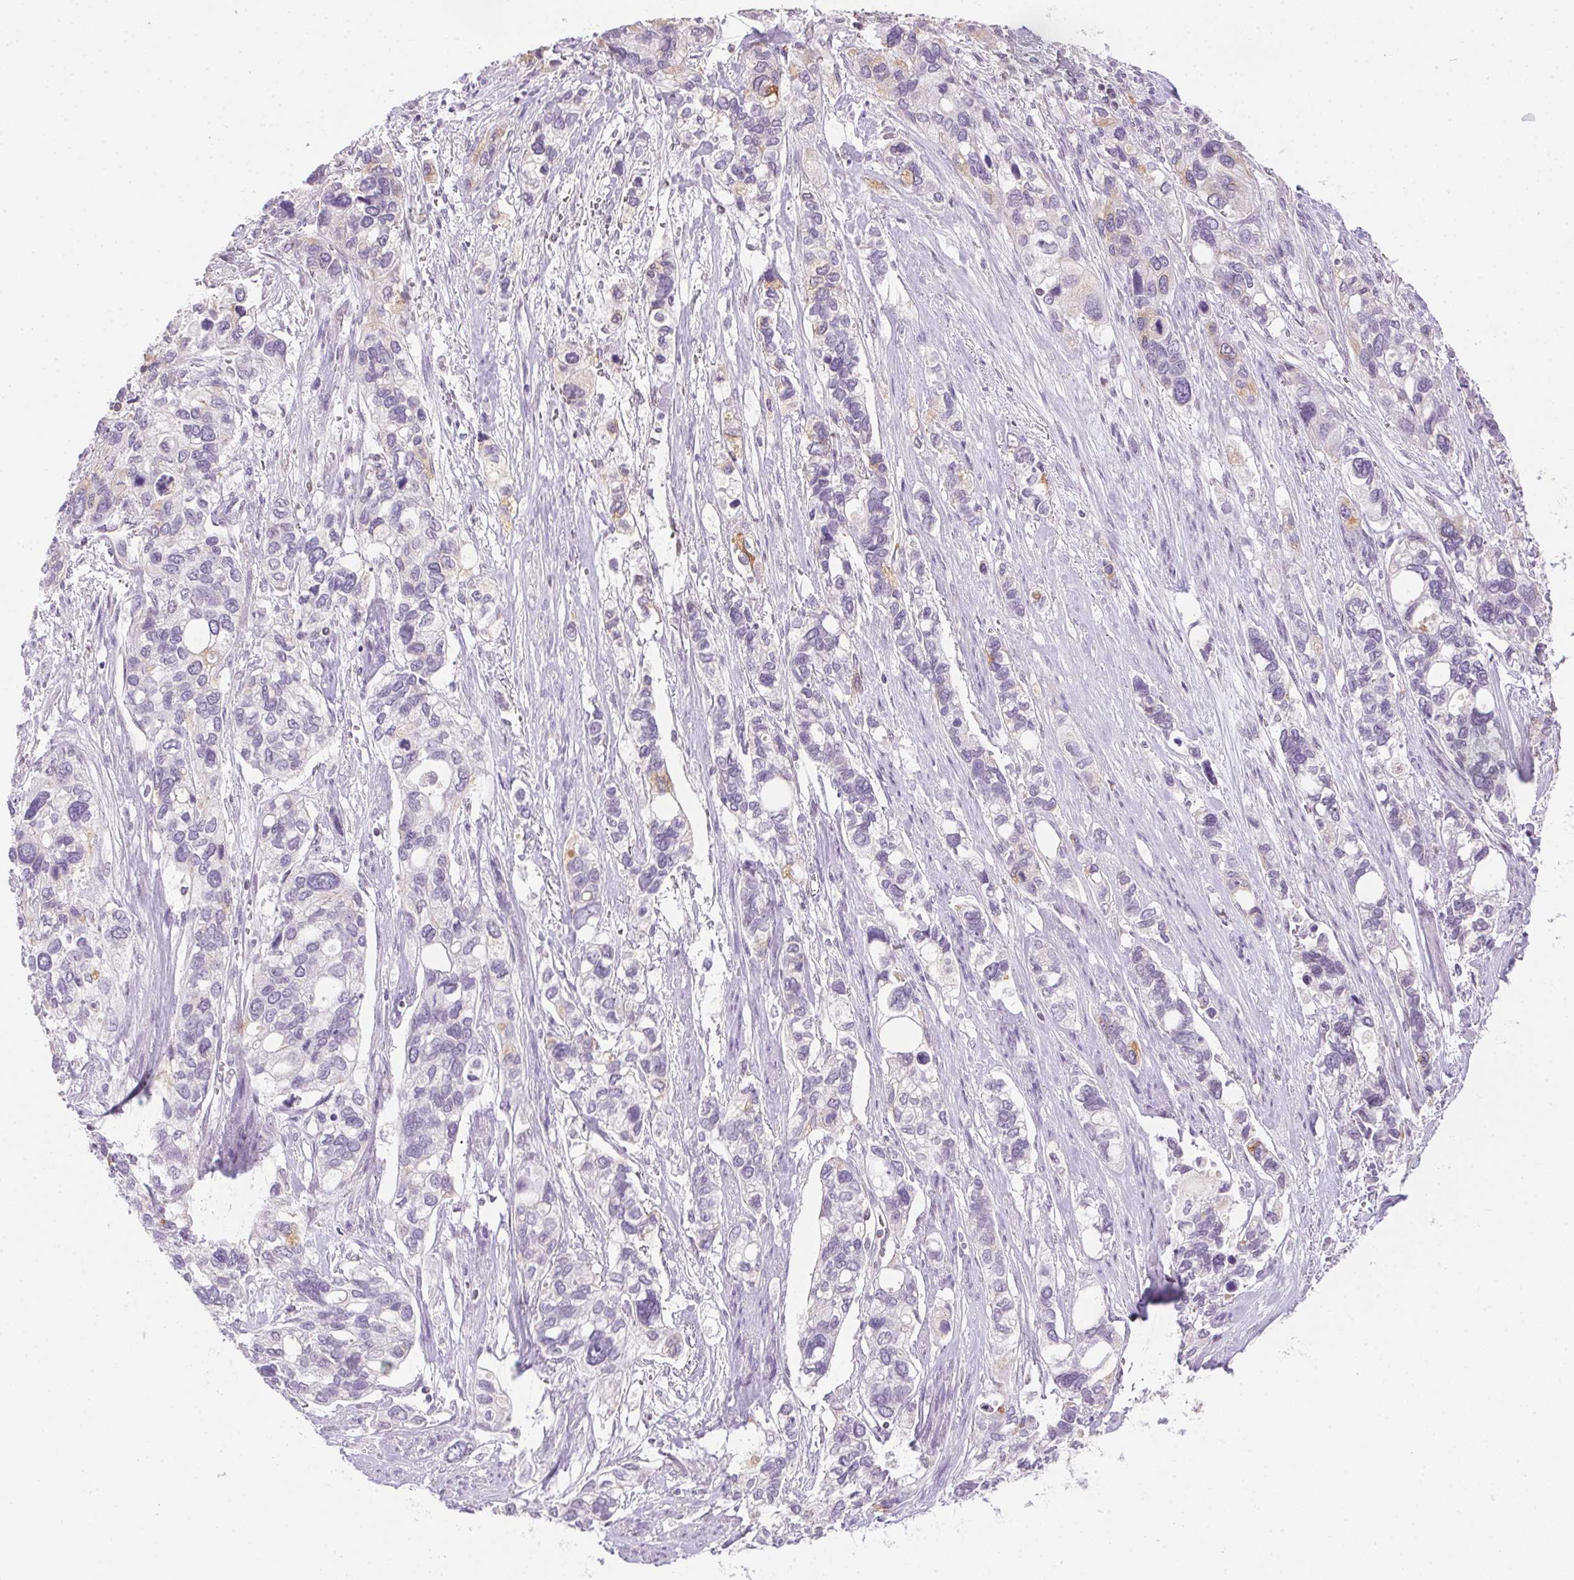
{"staining": {"intensity": "negative", "quantity": "none", "location": "none"}, "tissue": "stomach cancer", "cell_type": "Tumor cells", "image_type": "cancer", "snomed": [{"axis": "morphology", "description": "Adenocarcinoma, NOS"}, {"axis": "topography", "description": "Stomach, upper"}], "caption": "Tumor cells show no significant protein staining in stomach cancer.", "gene": "PRL", "patient": {"sex": "female", "age": 81}}